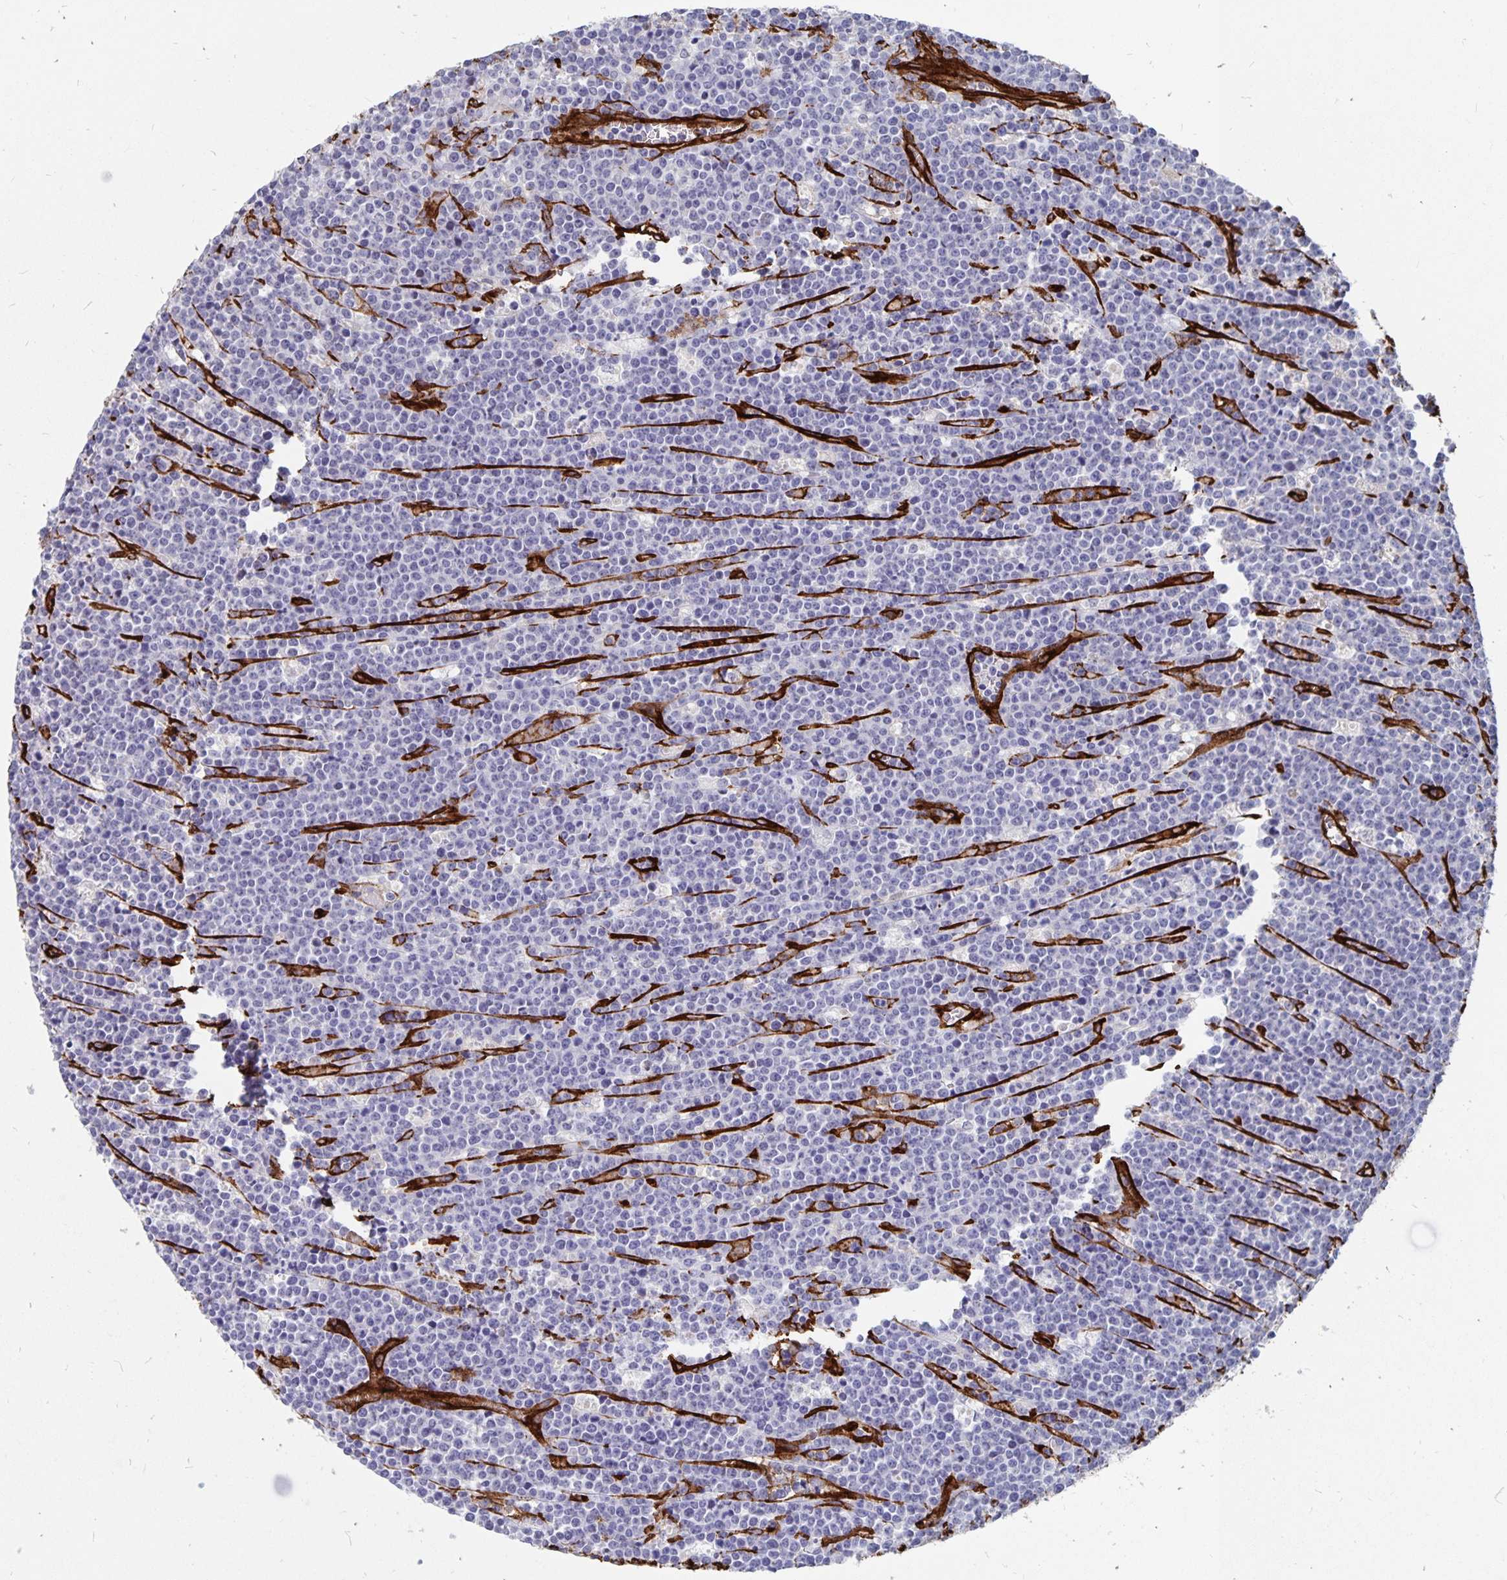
{"staining": {"intensity": "negative", "quantity": "none", "location": "none"}, "tissue": "lymphoma", "cell_type": "Tumor cells", "image_type": "cancer", "snomed": [{"axis": "morphology", "description": "Malignant lymphoma, non-Hodgkin's type, High grade"}, {"axis": "topography", "description": "Ovary"}], "caption": "Immunohistochemistry (IHC) of human lymphoma reveals no expression in tumor cells. (Brightfield microscopy of DAB immunohistochemistry at high magnification).", "gene": "DCHS2", "patient": {"sex": "female", "age": 56}}